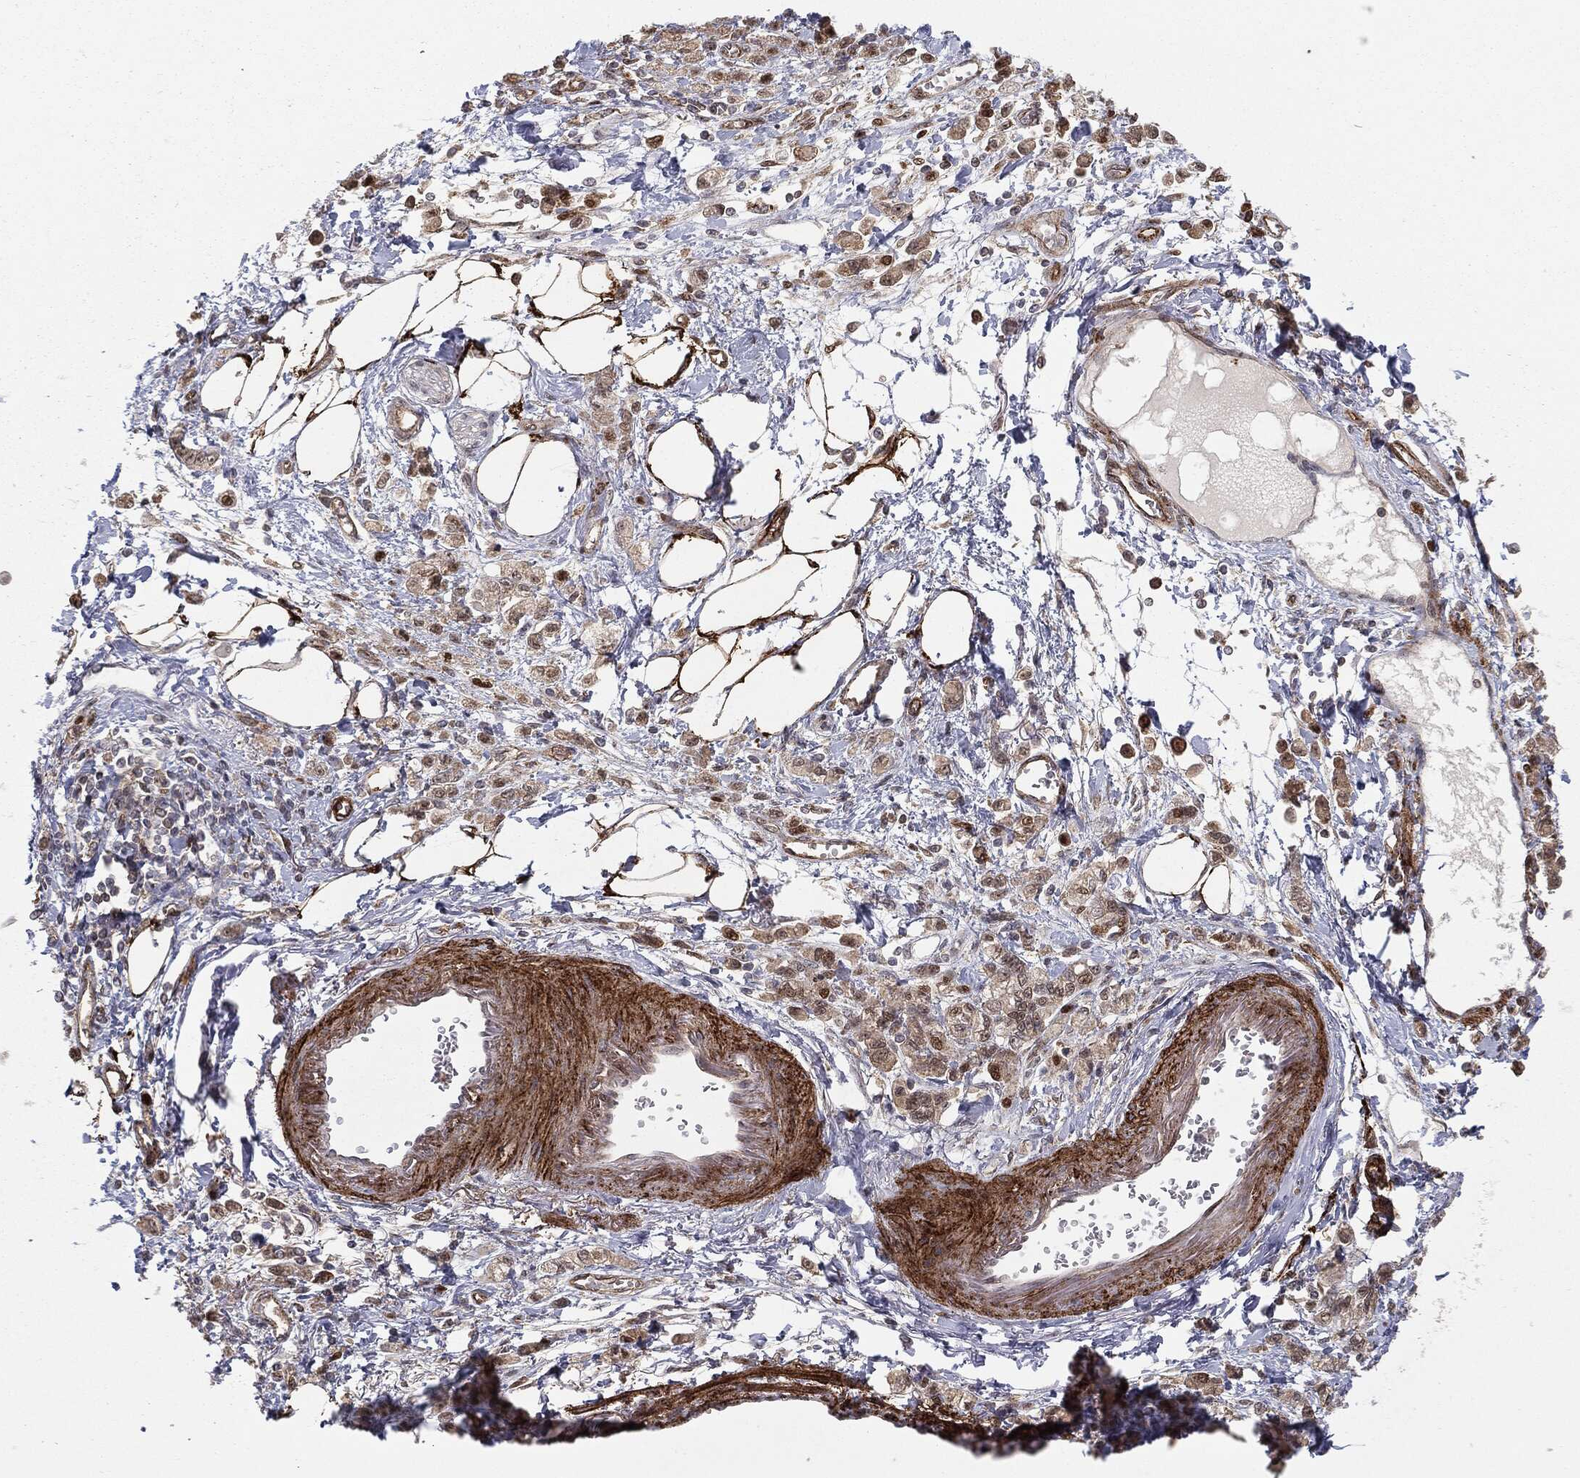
{"staining": {"intensity": "weak", "quantity": "25%-75%", "location": "cytoplasmic/membranous"}, "tissue": "stomach cancer", "cell_type": "Tumor cells", "image_type": "cancer", "snomed": [{"axis": "morphology", "description": "Adenocarcinoma, NOS"}, {"axis": "topography", "description": "Stomach"}], "caption": "An image of human stomach cancer (adenocarcinoma) stained for a protein exhibits weak cytoplasmic/membranous brown staining in tumor cells.", "gene": "PTEN", "patient": {"sex": "male", "age": 77}}